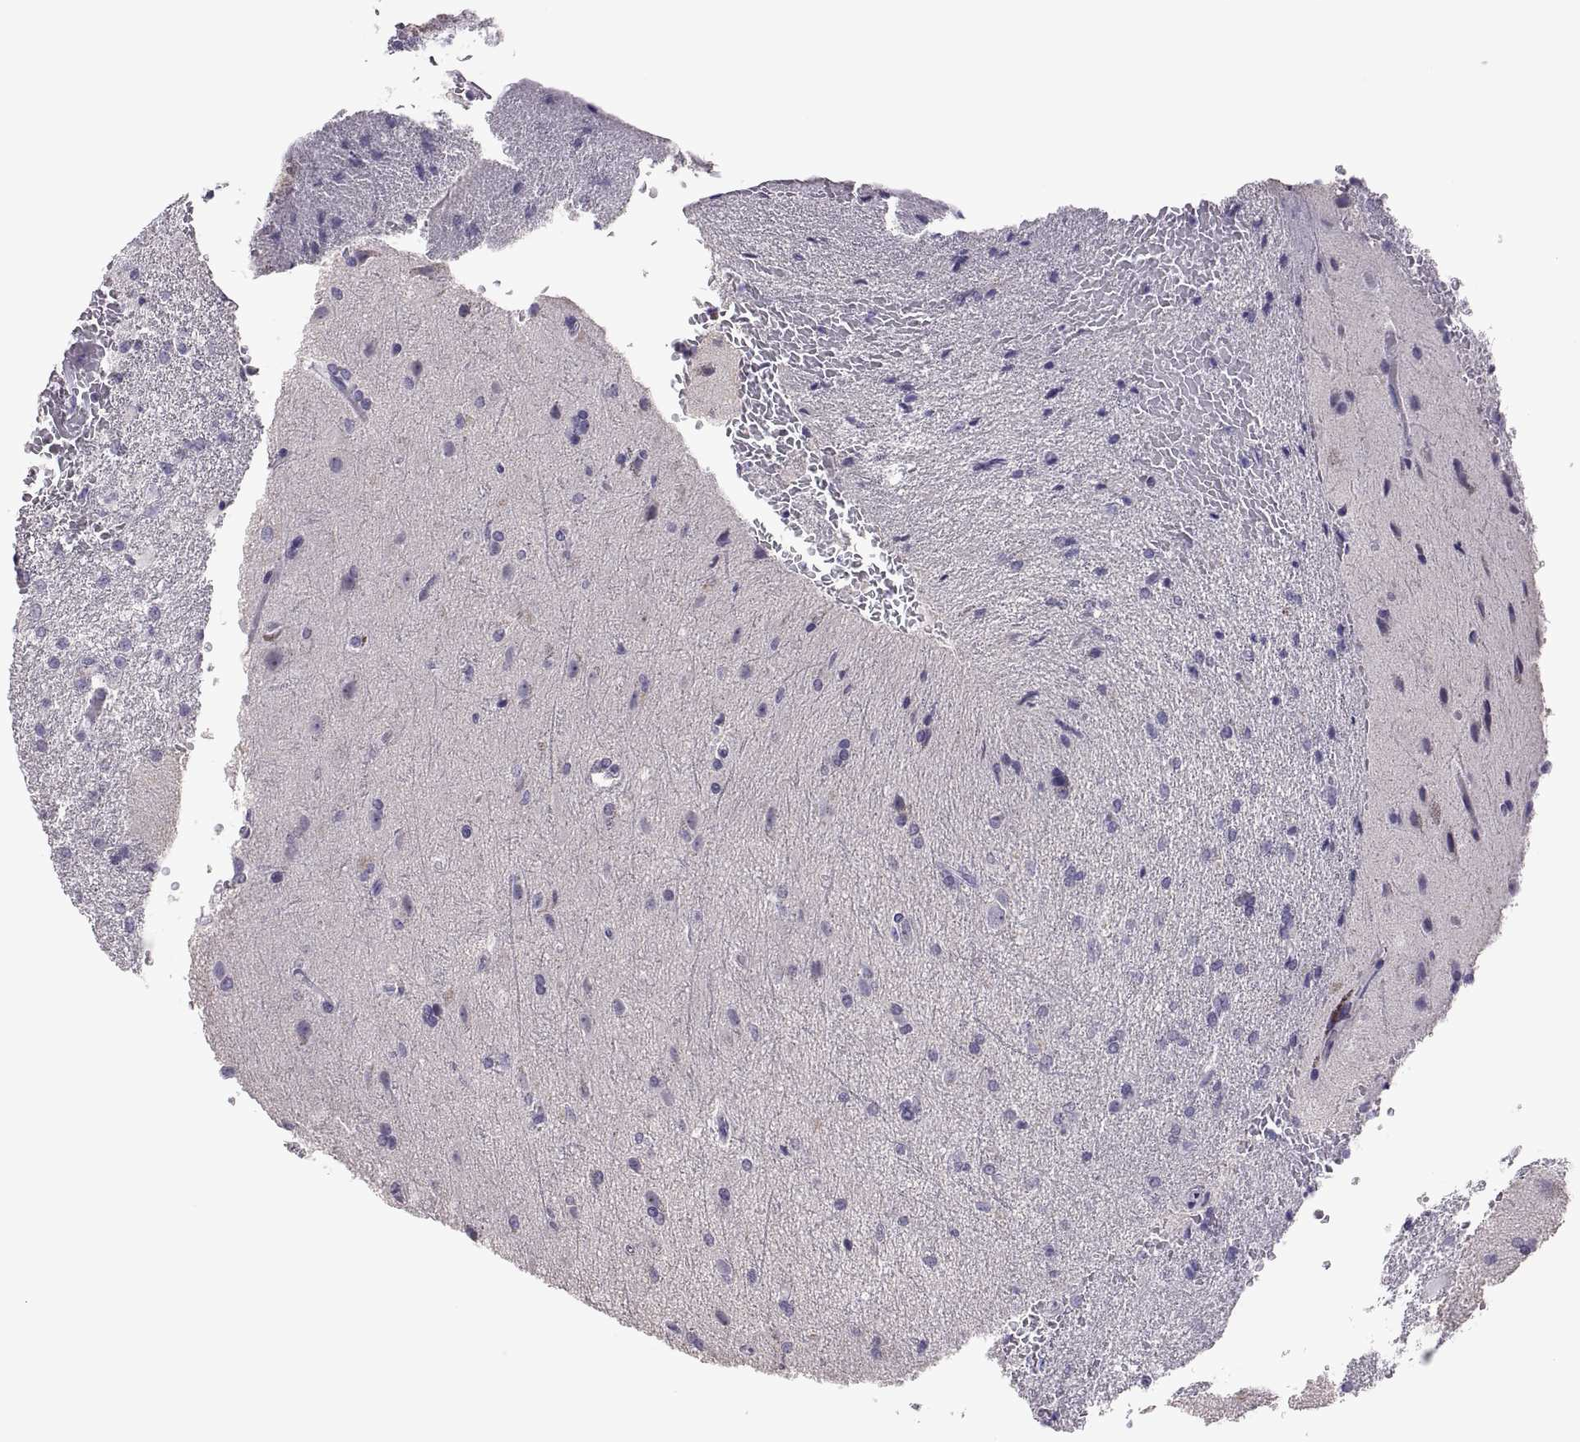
{"staining": {"intensity": "negative", "quantity": "none", "location": "none"}, "tissue": "glioma", "cell_type": "Tumor cells", "image_type": "cancer", "snomed": [{"axis": "morphology", "description": "Glioma, malignant, High grade"}, {"axis": "topography", "description": "Brain"}], "caption": "DAB immunohistochemical staining of malignant glioma (high-grade) displays no significant positivity in tumor cells.", "gene": "TBX19", "patient": {"sex": "male", "age": 68}}